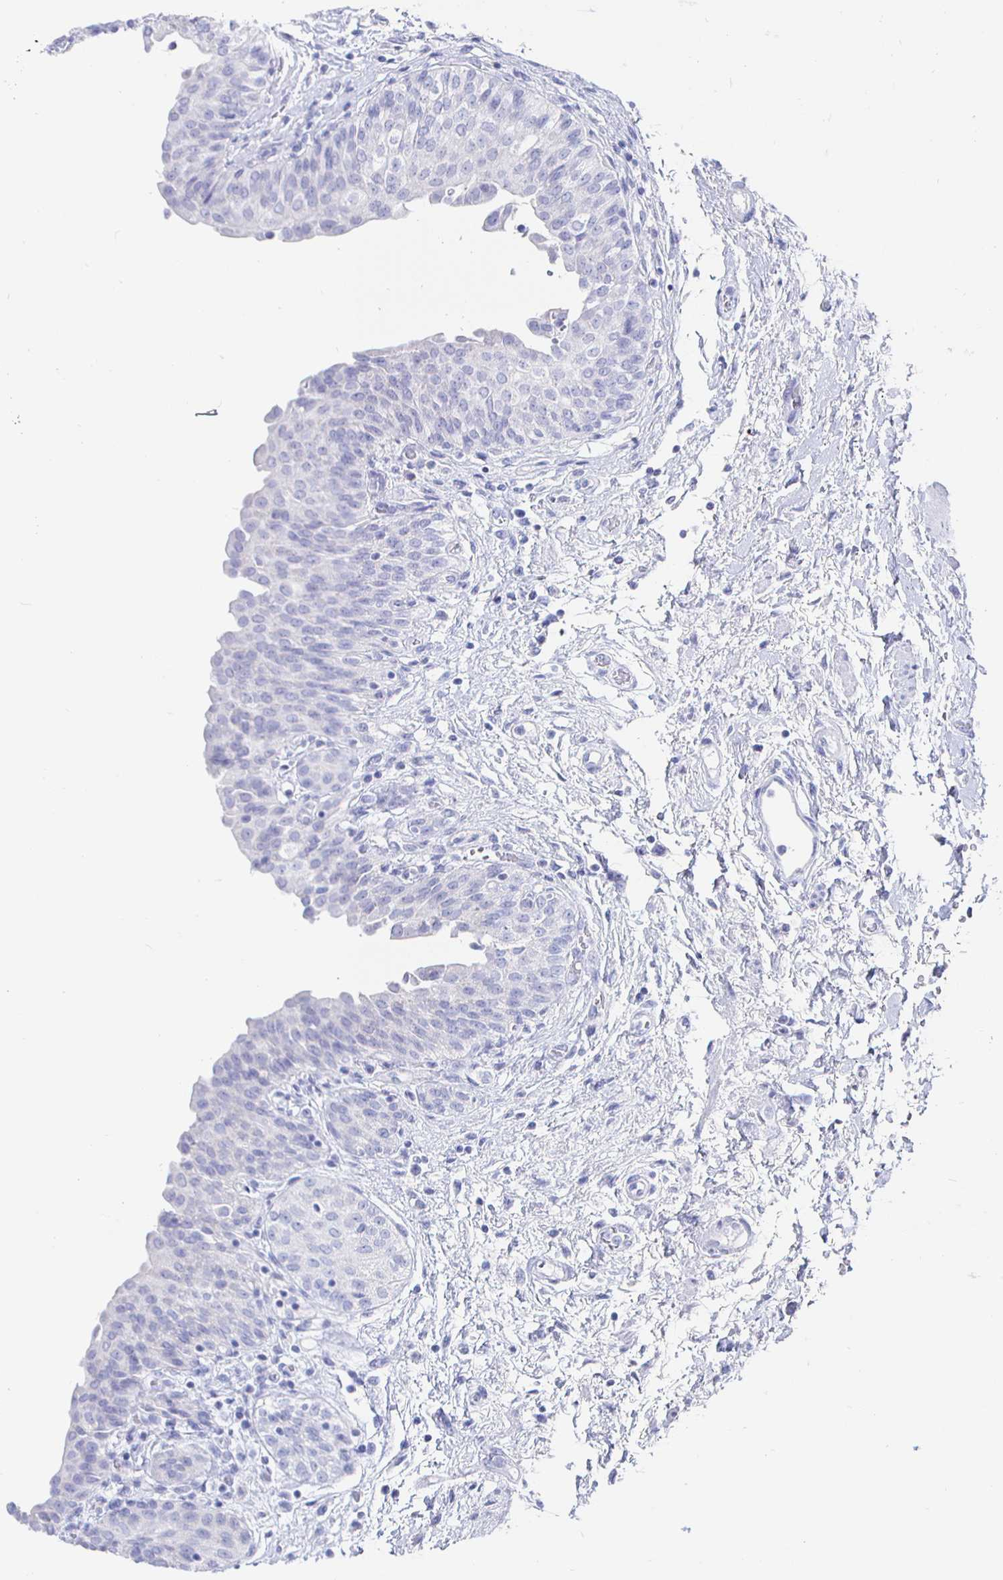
{"staining": {"intensity": "negative", "quantity": "none", "location": "none"}, "tissue": "urinary bladder", "cell_type": "Urothelial cells", "image_type": "normal", "snomed": [{"axis": "morphology", "description": "Normal tissue, NOS"}, {"axis": "topography", "description": "Urinary bladder"}], "caption": "An immunohistochemistry micrograph of normal urinary bladder is shown. There is no staining in urothelial cells of urinary bladder.", "gene": "CLCA1", "patient": {"sex": "male", "age": 68}}